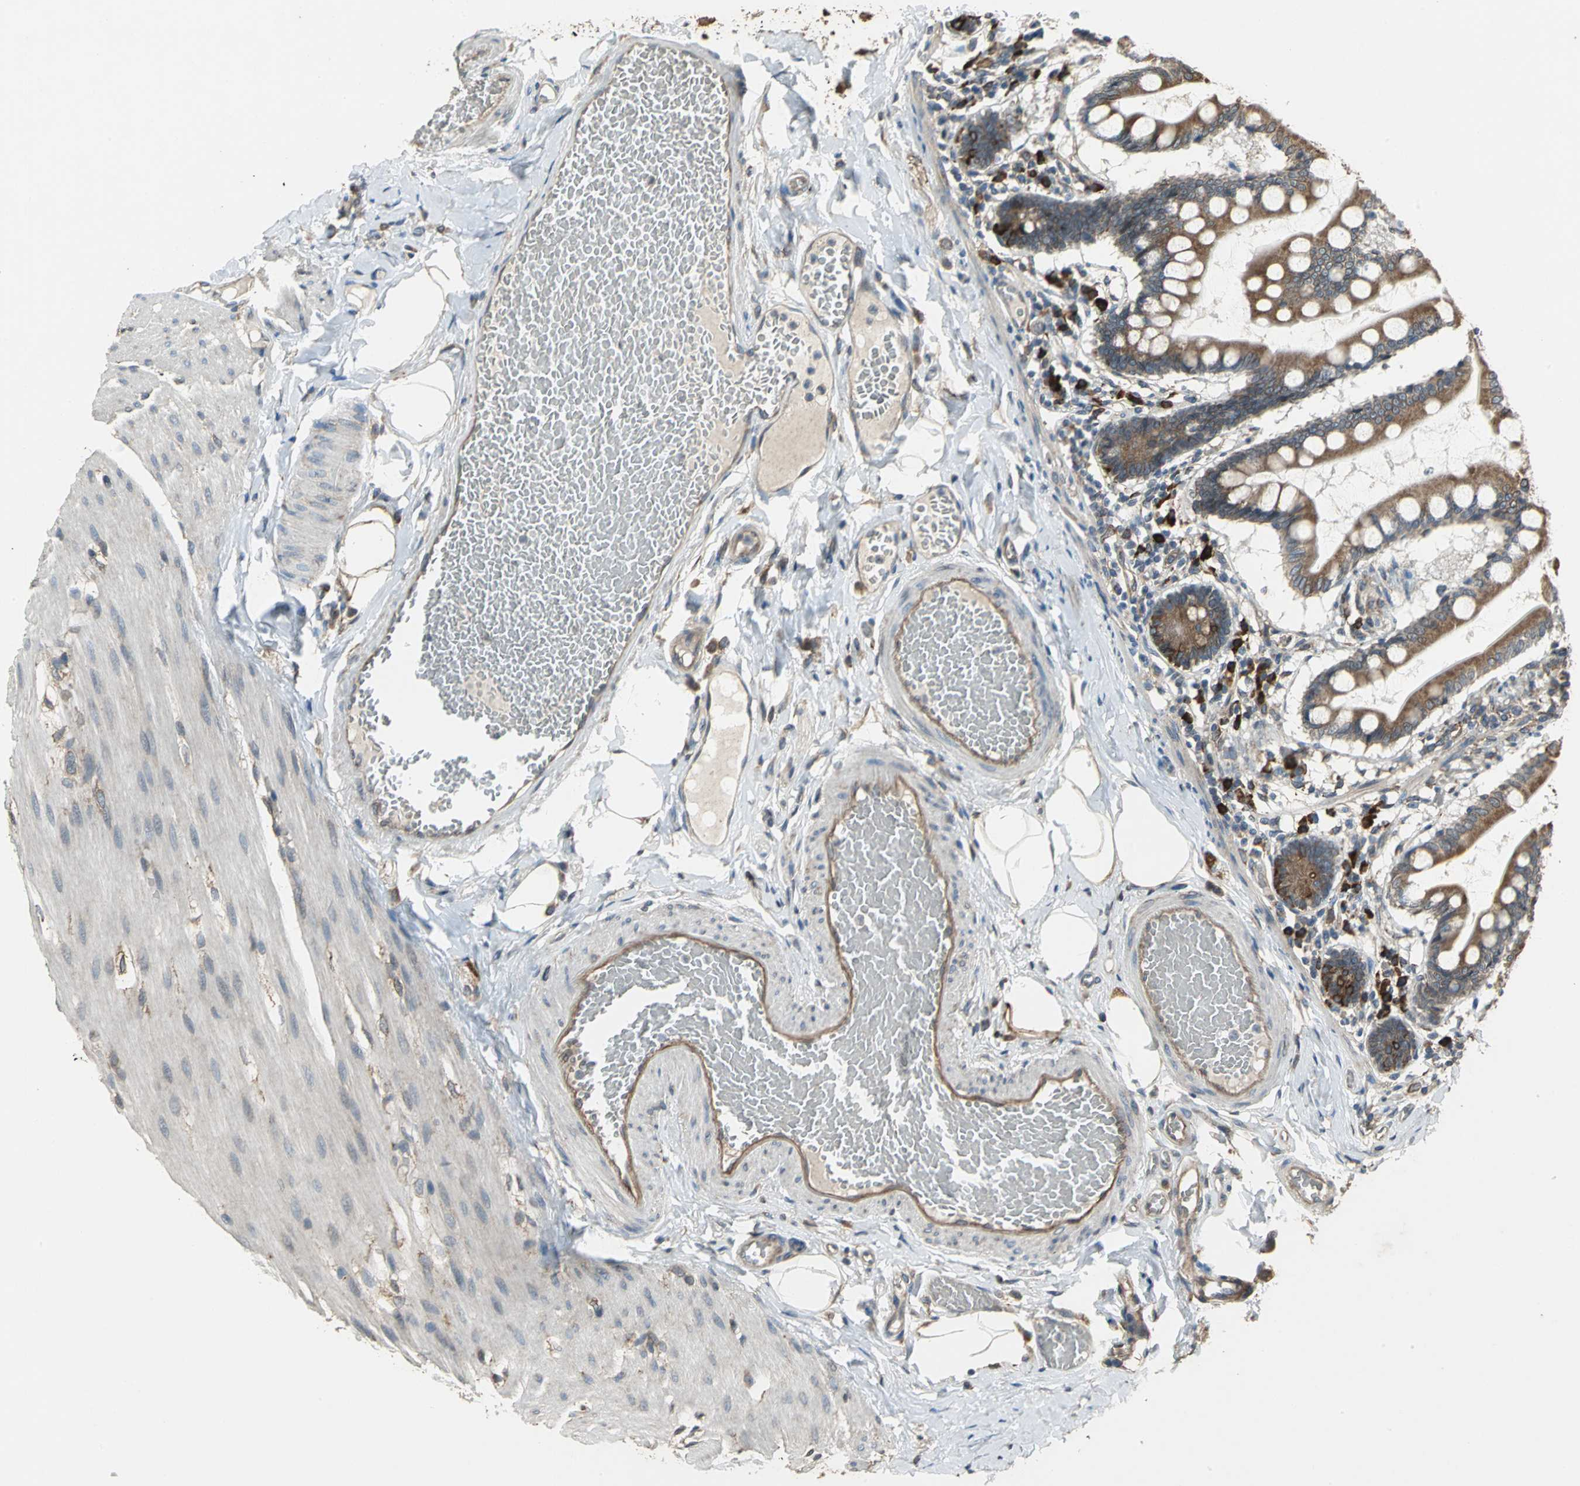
{"staining": {"intensity": "moderate", "quantity": "25%-75%", "location": "cytoplasmic/membranous"}, "tissue": "small intestine", "cell_type": "Glandular cells", "image_type": "normal", "snomed": [{"axis": "morphology", "description": "Normal tissue, NOS"}, {"axis": "topography", "description": "Small intestine"}], "caption": "Protein expression analysis of unremarkable small intestine demonstrates moderate cytoplasmic/membranous staining in approximately 25%-75% of glandular cells.", "gene": "SYVN1", "patient": {"sex": "male", "age": 41}}